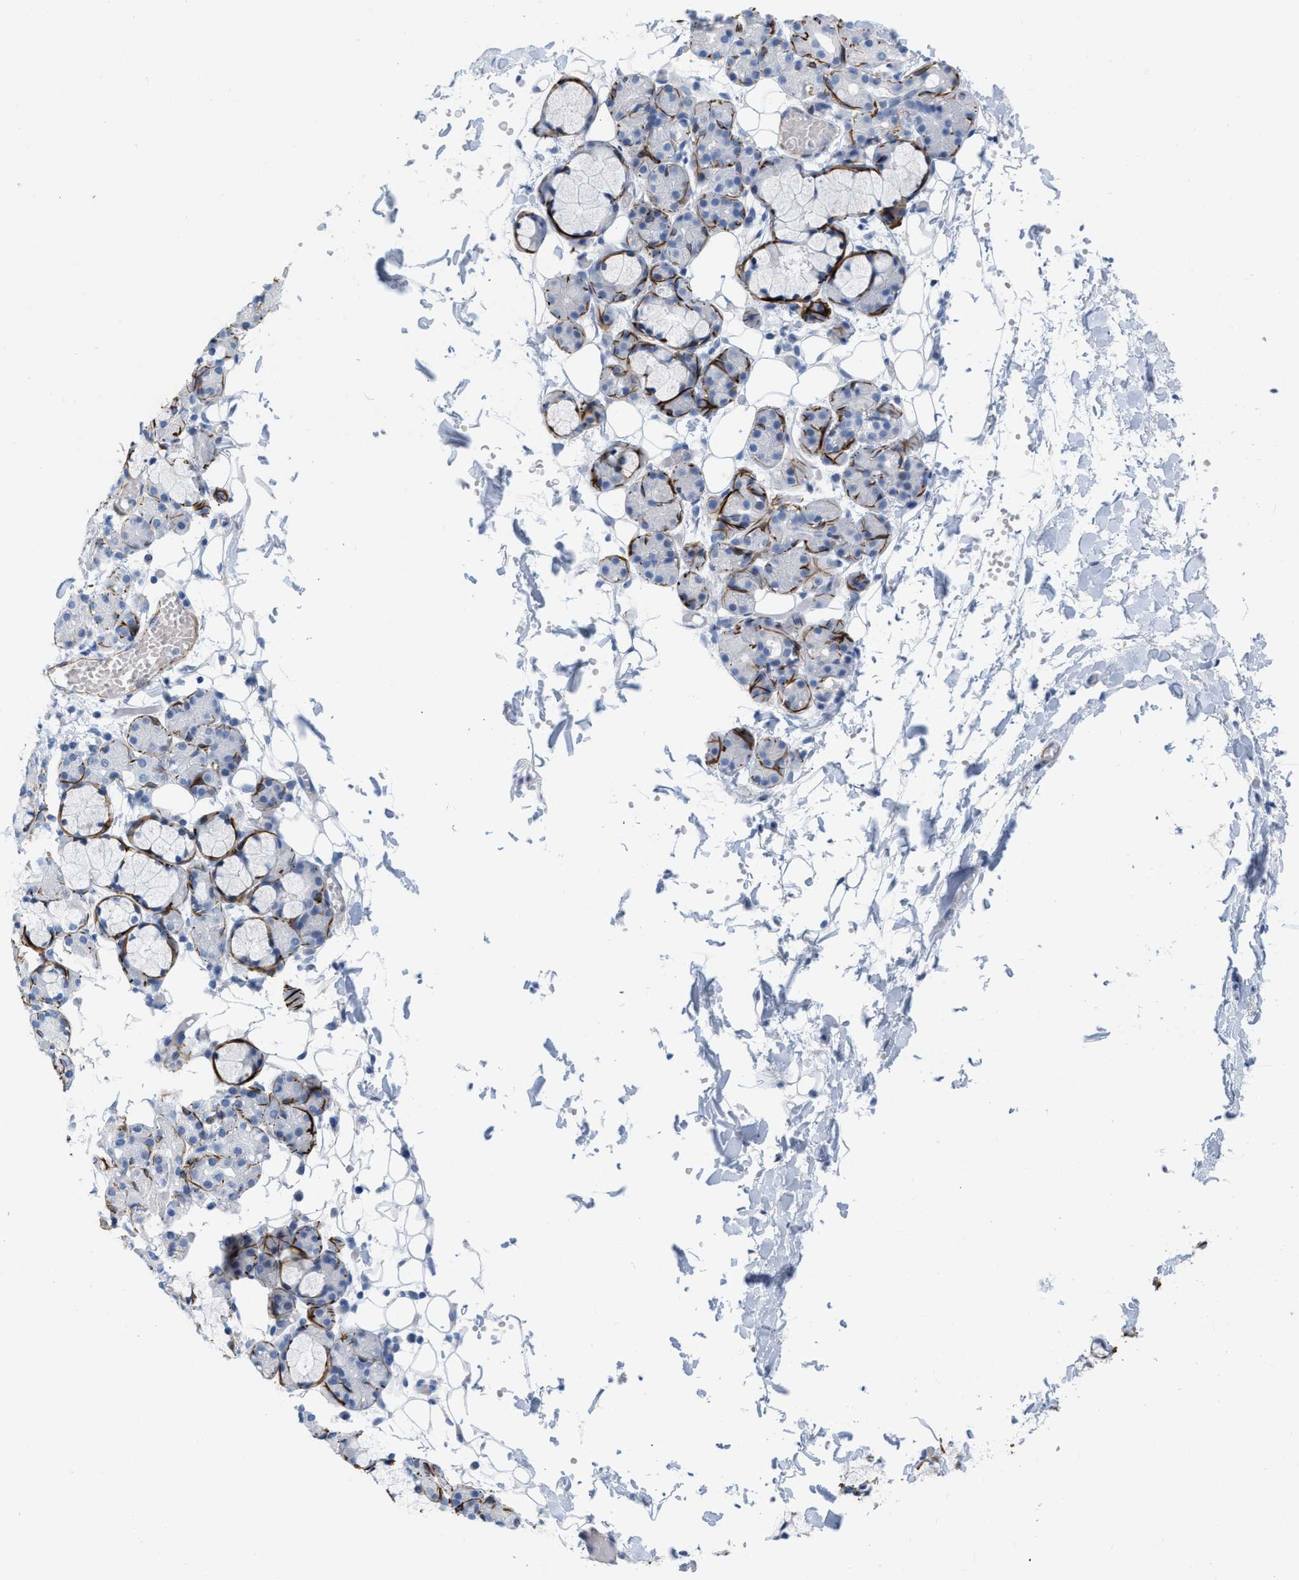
{"staining": {"intensity": "negative", "quantity": "none", "location": "none"}, "tissue": "salivary gland", "cell_type": "Glandular cells", "image_type": "normal", "snomed": [{"axis": "morphology", "description": "Normal tissue, NOS"}, {"axis": "topography", "description": "Salivary gland"}], "caption": "The immunohistochemistry (IHC) micrograph has no significant expression in glandular cells of salivary gland.", "gene": "TAGLN", "patient": {"sex": "male", "age": 63}}